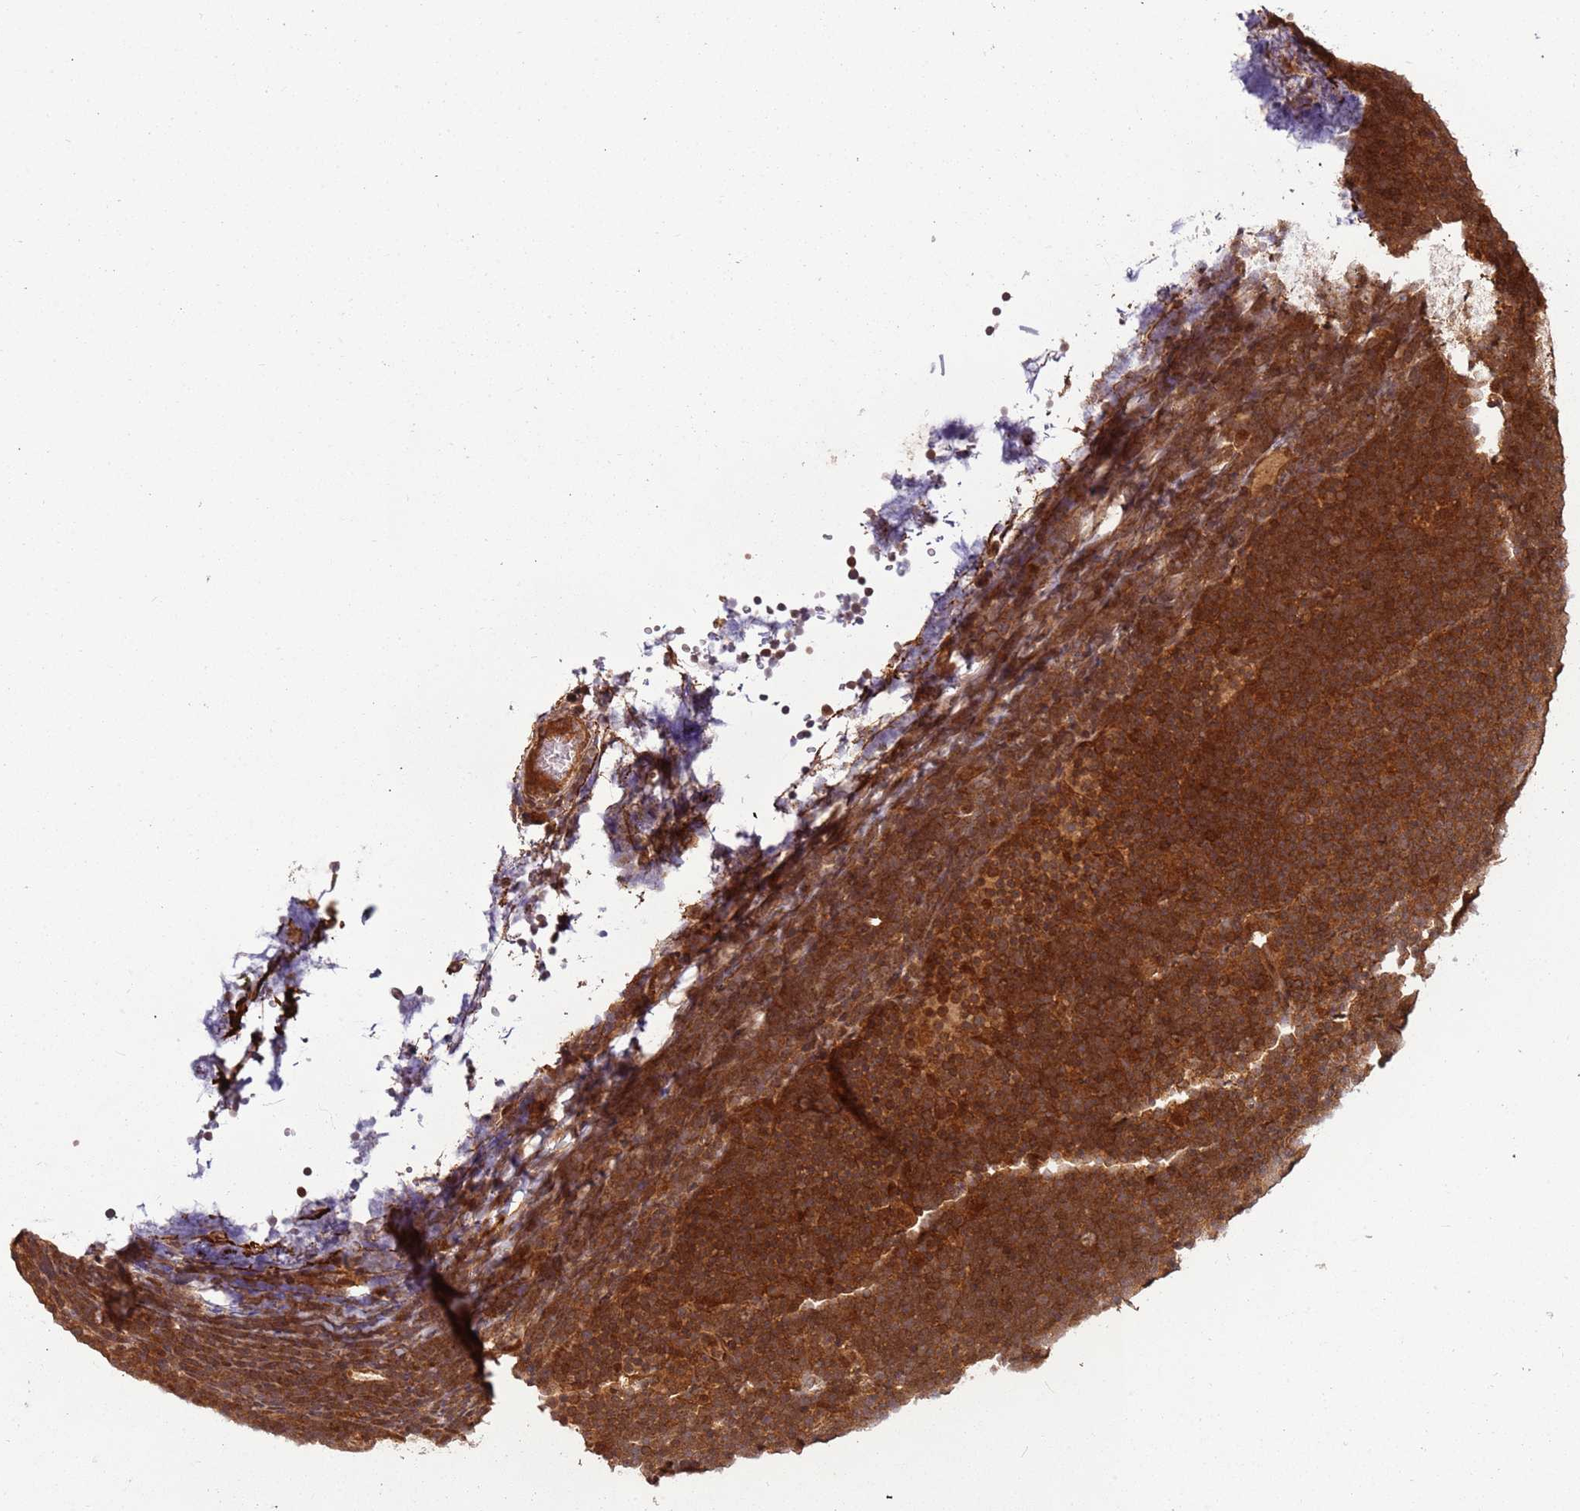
{"staining": {"intensity": "strong", "quantity": ">75%", "location": "cytoplasmic/membranous,nuclear"}, "tissue": "lymphoma", "cell_type": "Tumor cells", "image_type": "cancer", "snomed": [{"axis": "morphology", "description": "Malignant lymphoma, non-Hodgkin's type, High grade"}, {"axis": "topography", "description": "Lymph node"}], "caption": "High-grade malignant lymphoma, non-Hodgkin's type was stained to show a protein in brown. There is high levels of strong cytoplasmic/membranous and nuclear staining in approximately >75% of tumor cells.", "gene": "PGLS", "patient": {"sex": "male", "age": 13}}